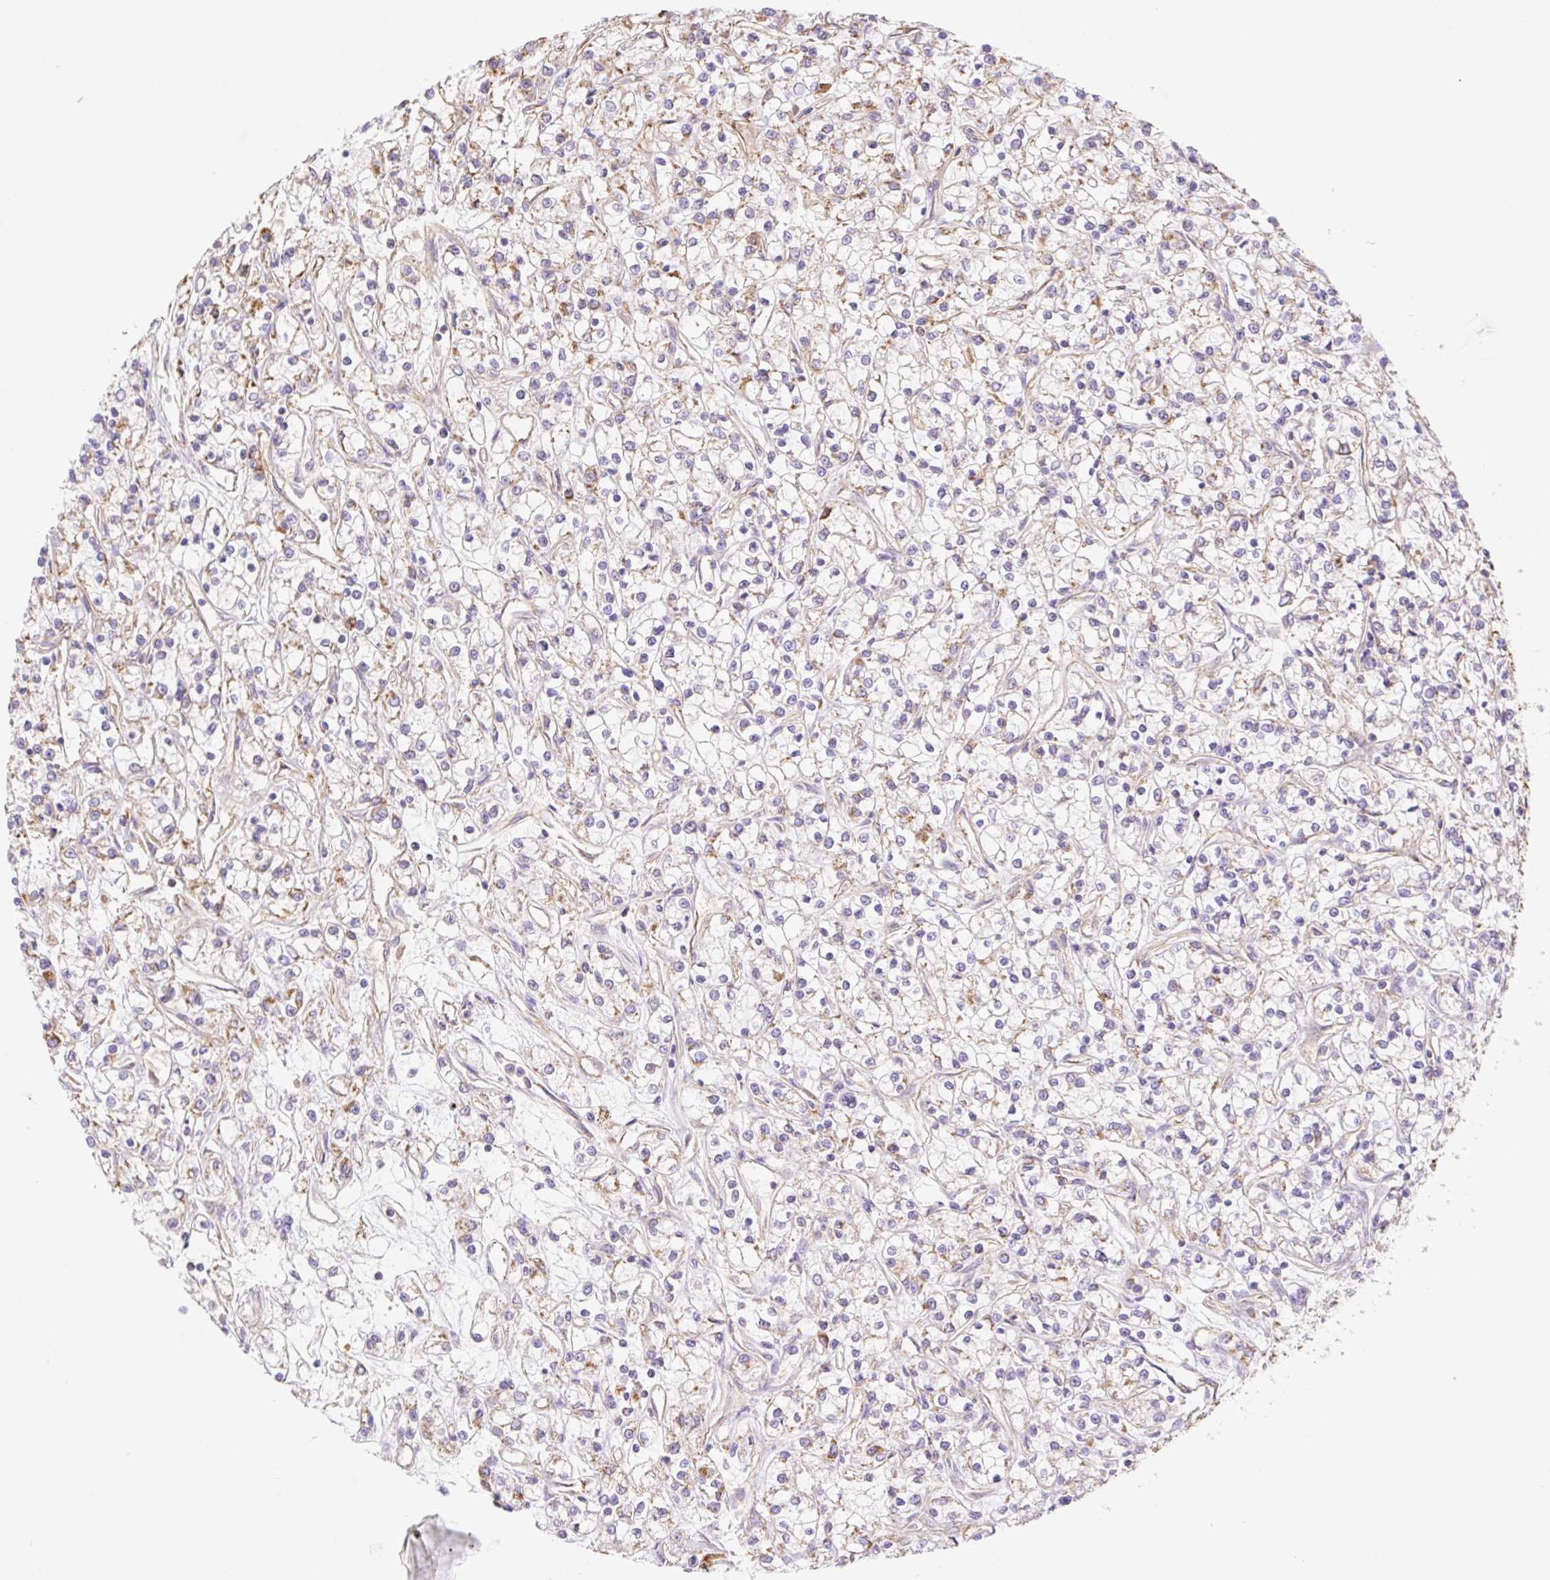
{"staining": {"intensity": "moderate", "quantity": "<25%", "location": "cytoplasmic/membranous"}, "tissue": "renal cancer", "cell_type": "Tumor cells", "image_type": "cancer", "snomed": [{"axis": "morphology", "description": "Adenocarcinoma, NOS"}, {"axis": "topography", "description": "Kidney"}], "caption": "A micrograph showing moderate cytoplasmic/membranous positivity in about <25% of tumor cells in renal cancer, as visualized by brown immunohistochemical staining.", "gene": "ESAM", "patient": {"sex": "female", "age": 59}}